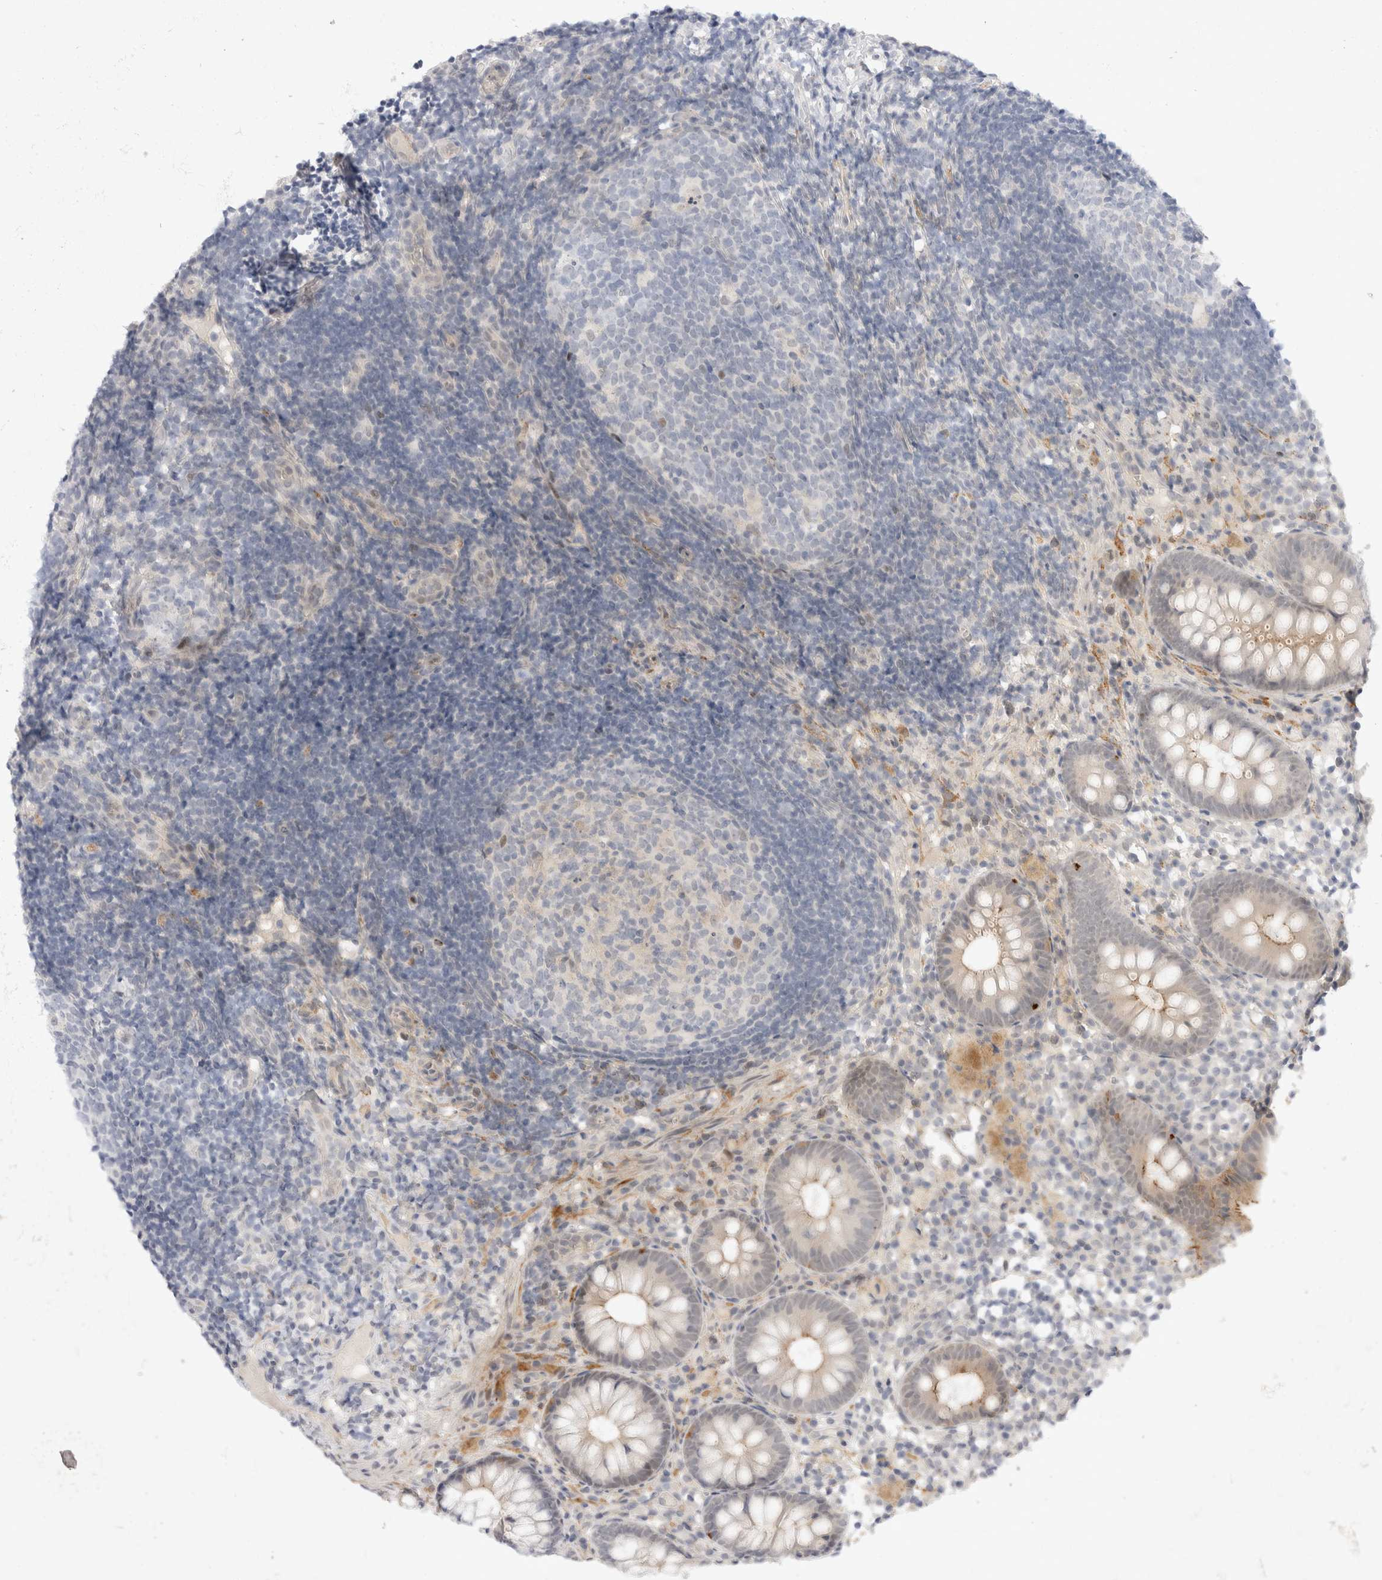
{"staining": {"intensity": "weak", "quantity": "25%-75%", "location": "cytoplasmic/membranous"}, "tissue": "appendix", "cell_type": "Glandular cells", "image_type": "normal", "snomed": [{"axis": "morphology", "description": "Normal tissue, NOS"}, {"axis": "topography", "description": "Appendix"}], "caption": "High-power microscopy captured an IHC photomicrograph of benign appendix, revealing weak cytoplasmic/membranous expression in about 25%-75% of glandular cells.", "gene": "TOM1L2", "patient": {"sex": "female", "age": 20}}